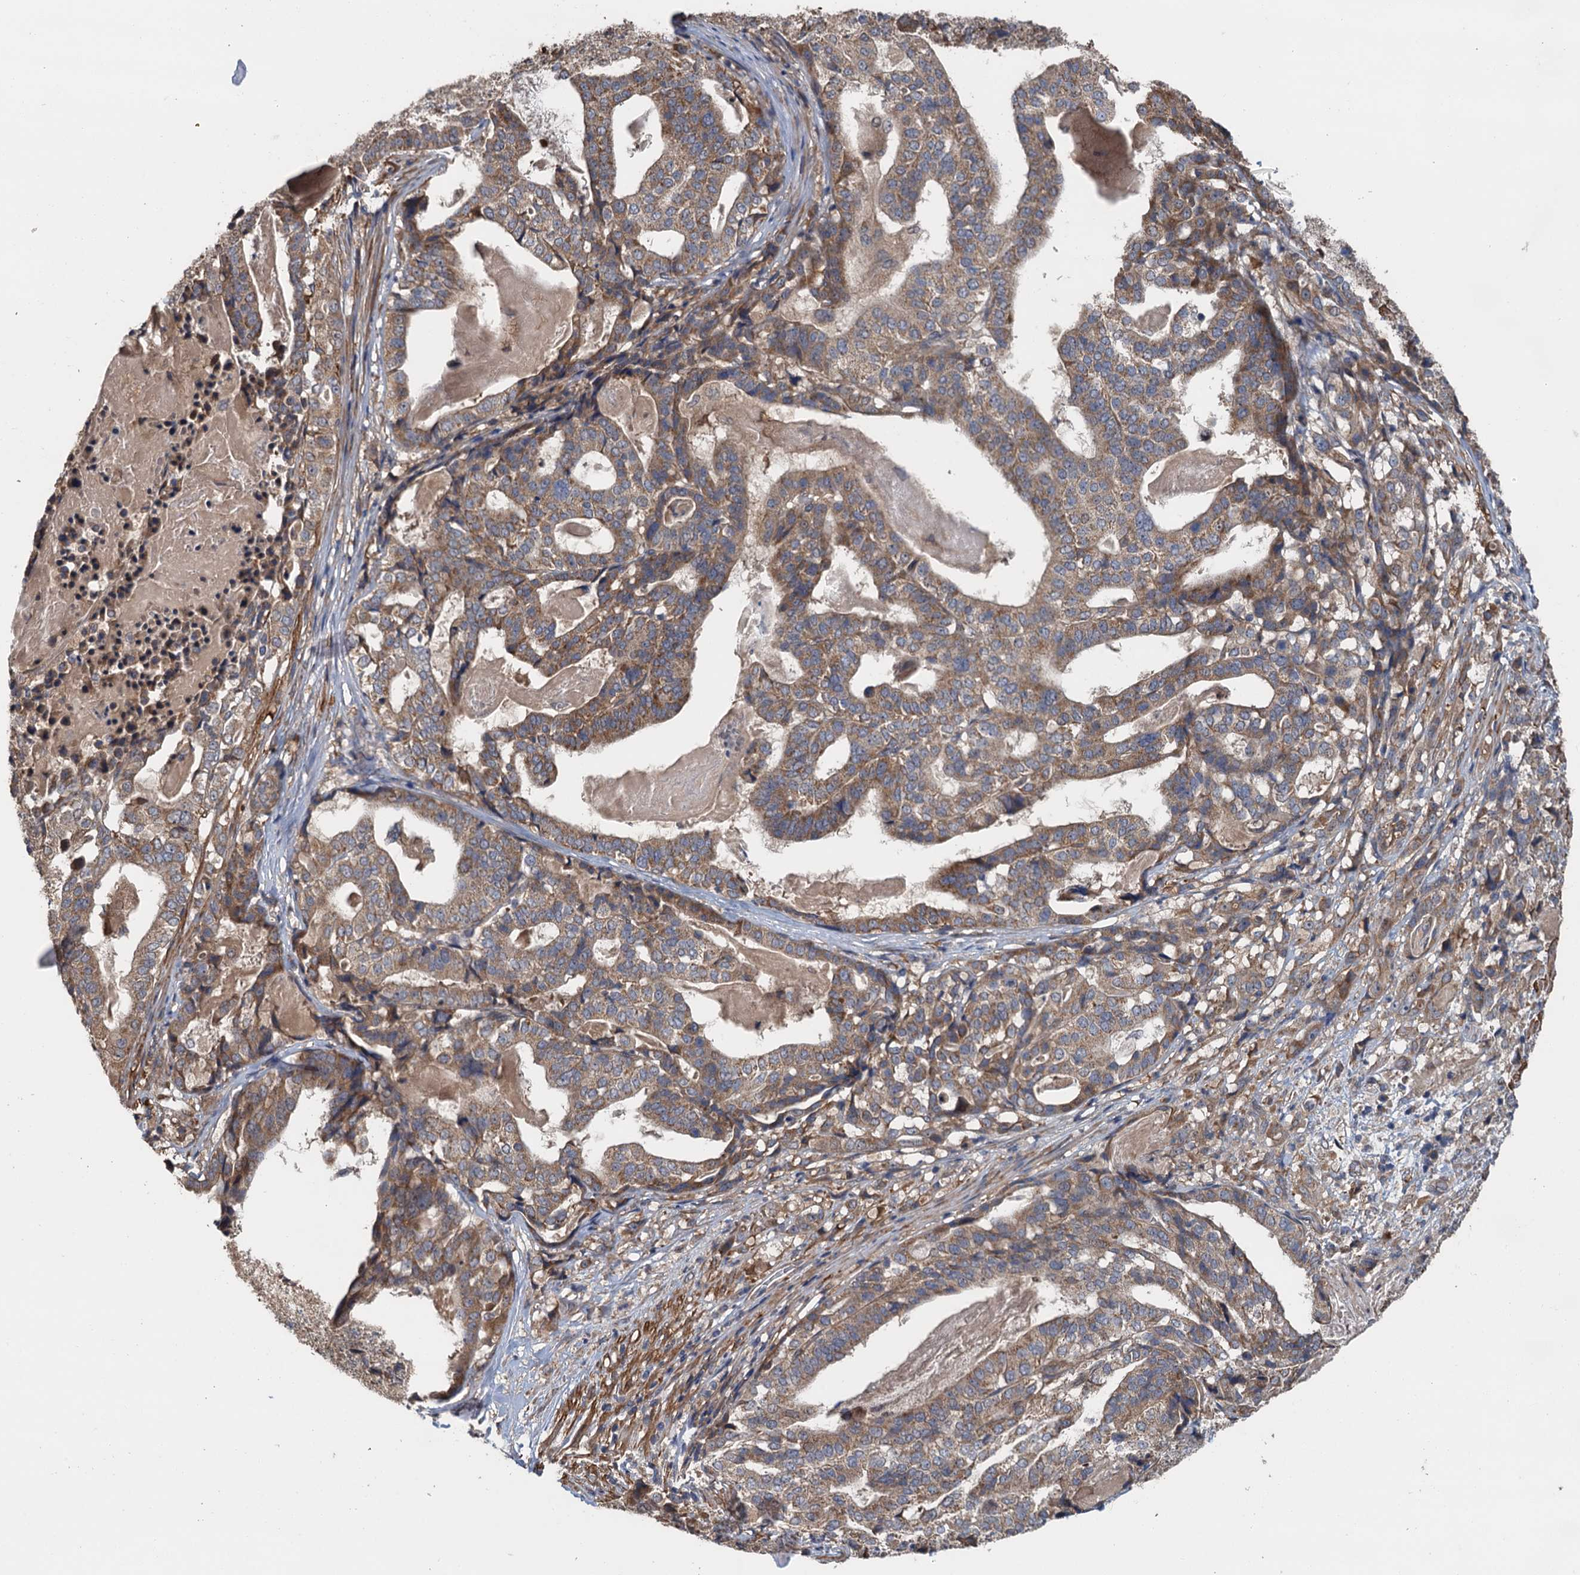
{"staining": {"intensity": "moderate", "quantity": ">75%", "location": "cytoplasmic/membranous"}, "tissue": "stomach cancer", "cell_type": "Tumor cells", "image_type": "cancer", "snomed": [{"axis": "morphology", "description": "Adenocarcinoma, NOS"}, {"axis": "topography", "description": "Stomach"}], "caption": "Tumor cells reveal medium levels of moderate cytoplasmic/membranous staining in about >75% of cells in human stomach adenocarcinoma.", "gene": "MEAK7", "patient": {"sex": "male", "age": 48}}